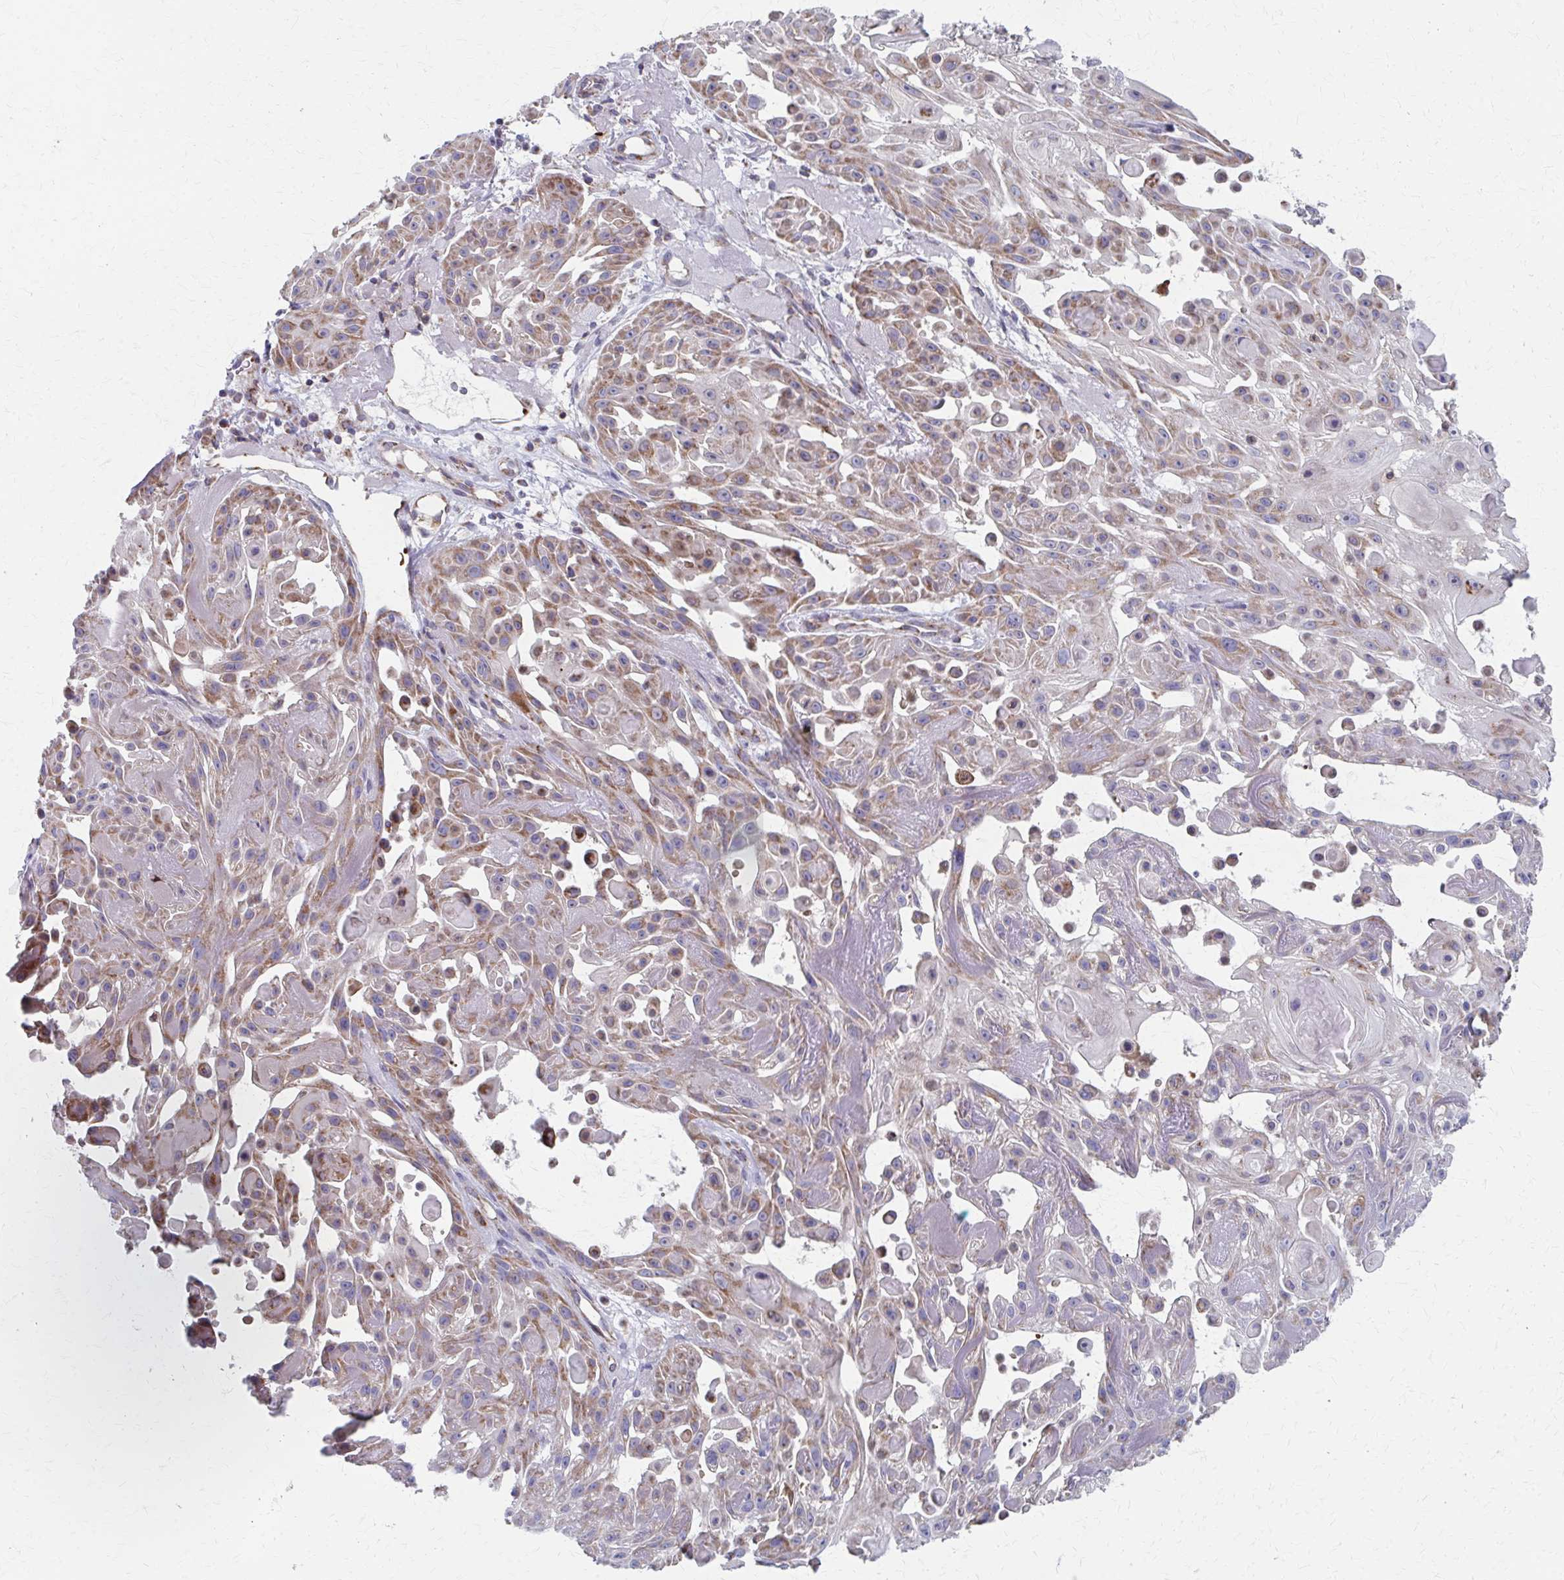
{"staining": {"intensity": "moderate", "quantity": "25%-75%", "location": "cytoplasmic/membranous"}, "tissue": "skin cancer", "cell_type": "Tumor cells", "image_type": "cancer", "snomed": [{"axis": "morphology", "description": "Squamous cell carcinoma, NOS"}, {"axis": "topography", "description": "Skin"}], "caption": "Immunohistochemistry of skin cancer demonstrates medium levels of moderate cytoplasmic/membranous expression in about 25%-75% of tumor cells. The protein is stained brown, and the nuclei are stained in blue (DAB IHC with brightfield microscopy, high magnification).", "gene": "FAHD1", "patient": {"sex": "male", "age": 91}}